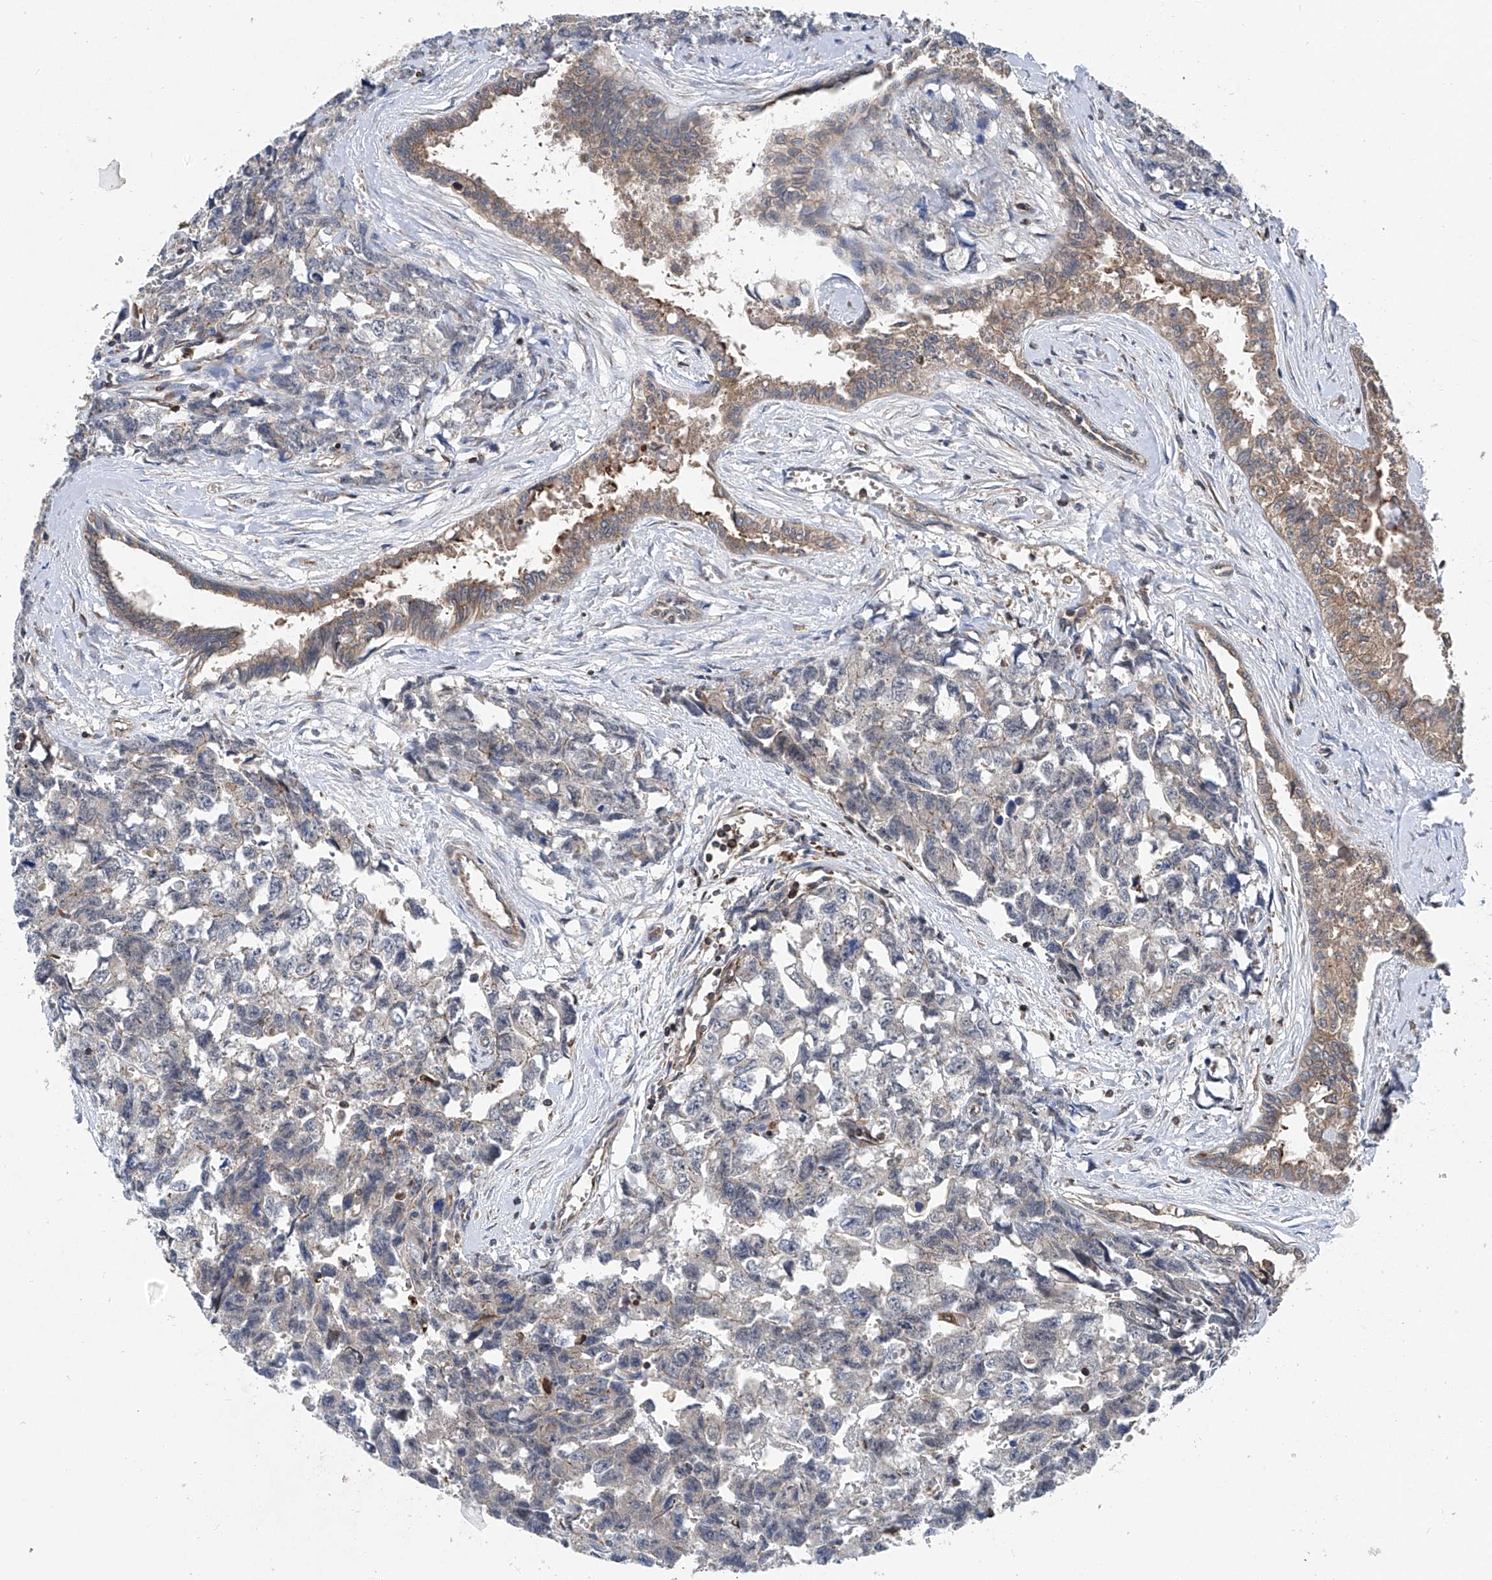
{"staining": {"intensity": "negative", "quantity": "none", "location": "none"}, "tissue": "testis cancer", "cell_type": "Tumor cells", "image_type": "cancer", "snomed": [{"axis": "morphology", "description": "Carcinoma, Embryonal, NOS"}, {"axis": "topography", "description": "Testis"}], "caption": "IHC of human testis cancer exhibits no expression in tumor cells. (DAB IHC, high magnification).", "gene": "TRIM38", "patient": {"sex": "male", "age": 31}}